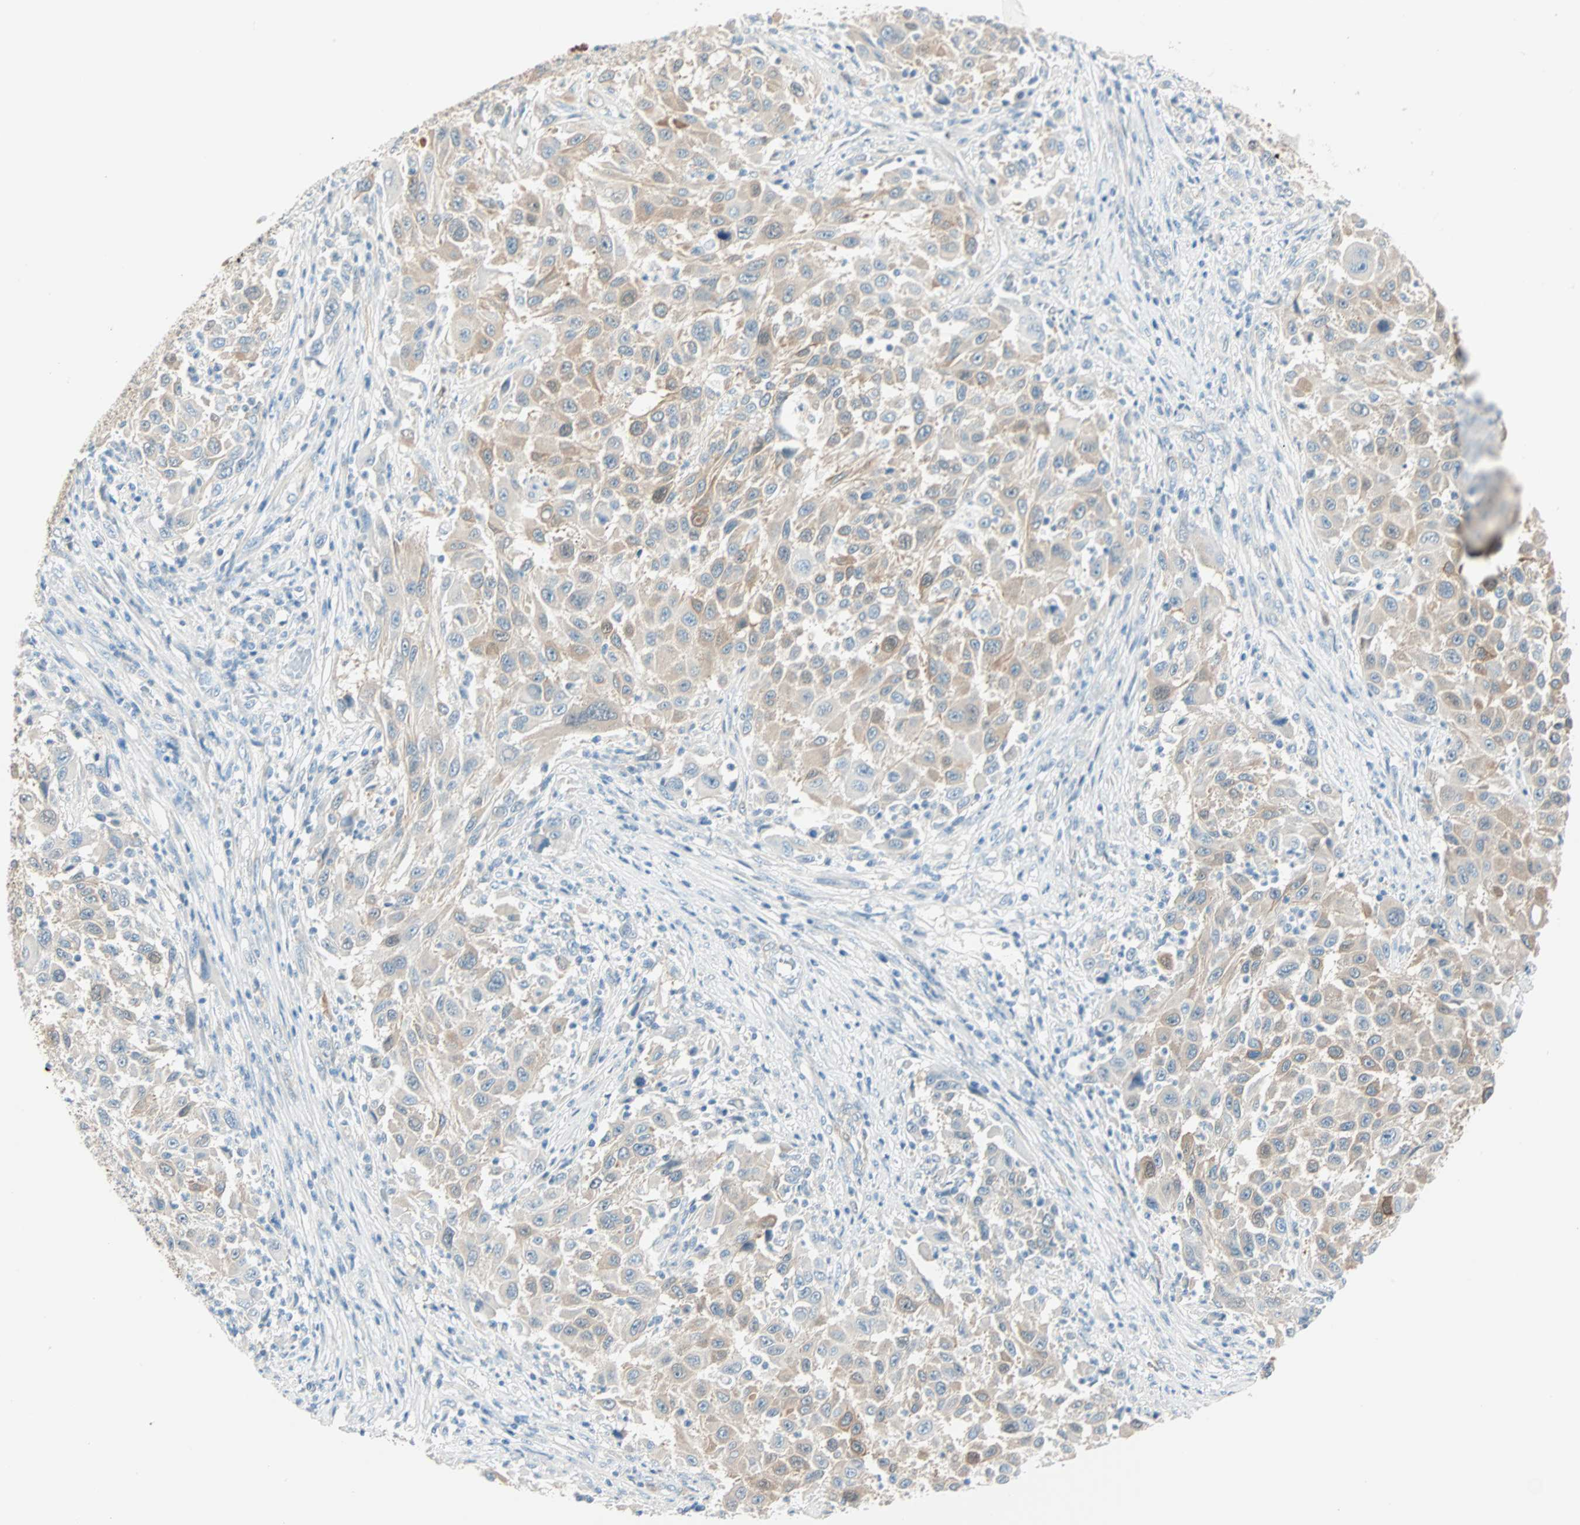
{"staining": {"intensity": "moderate", "quantity": "25%-75%", "location": "cytoplasmic/membranous"}, "tissue": "melanoma", "cell_type": "Tumor cells", "image_type": "cancer", "snomed": [{"axis": "morphology", "description": "Malignant melanoma, Metastatic site"}, {"axis": "topography", "description": "Lymph node"}], "caption": "Melanoma stained for a protein demonstrates moderate cytoplasmic/membranous positivity in tumor cells.", "gene": "ATF6", "patient": {"sex": "male", "age": 61}}